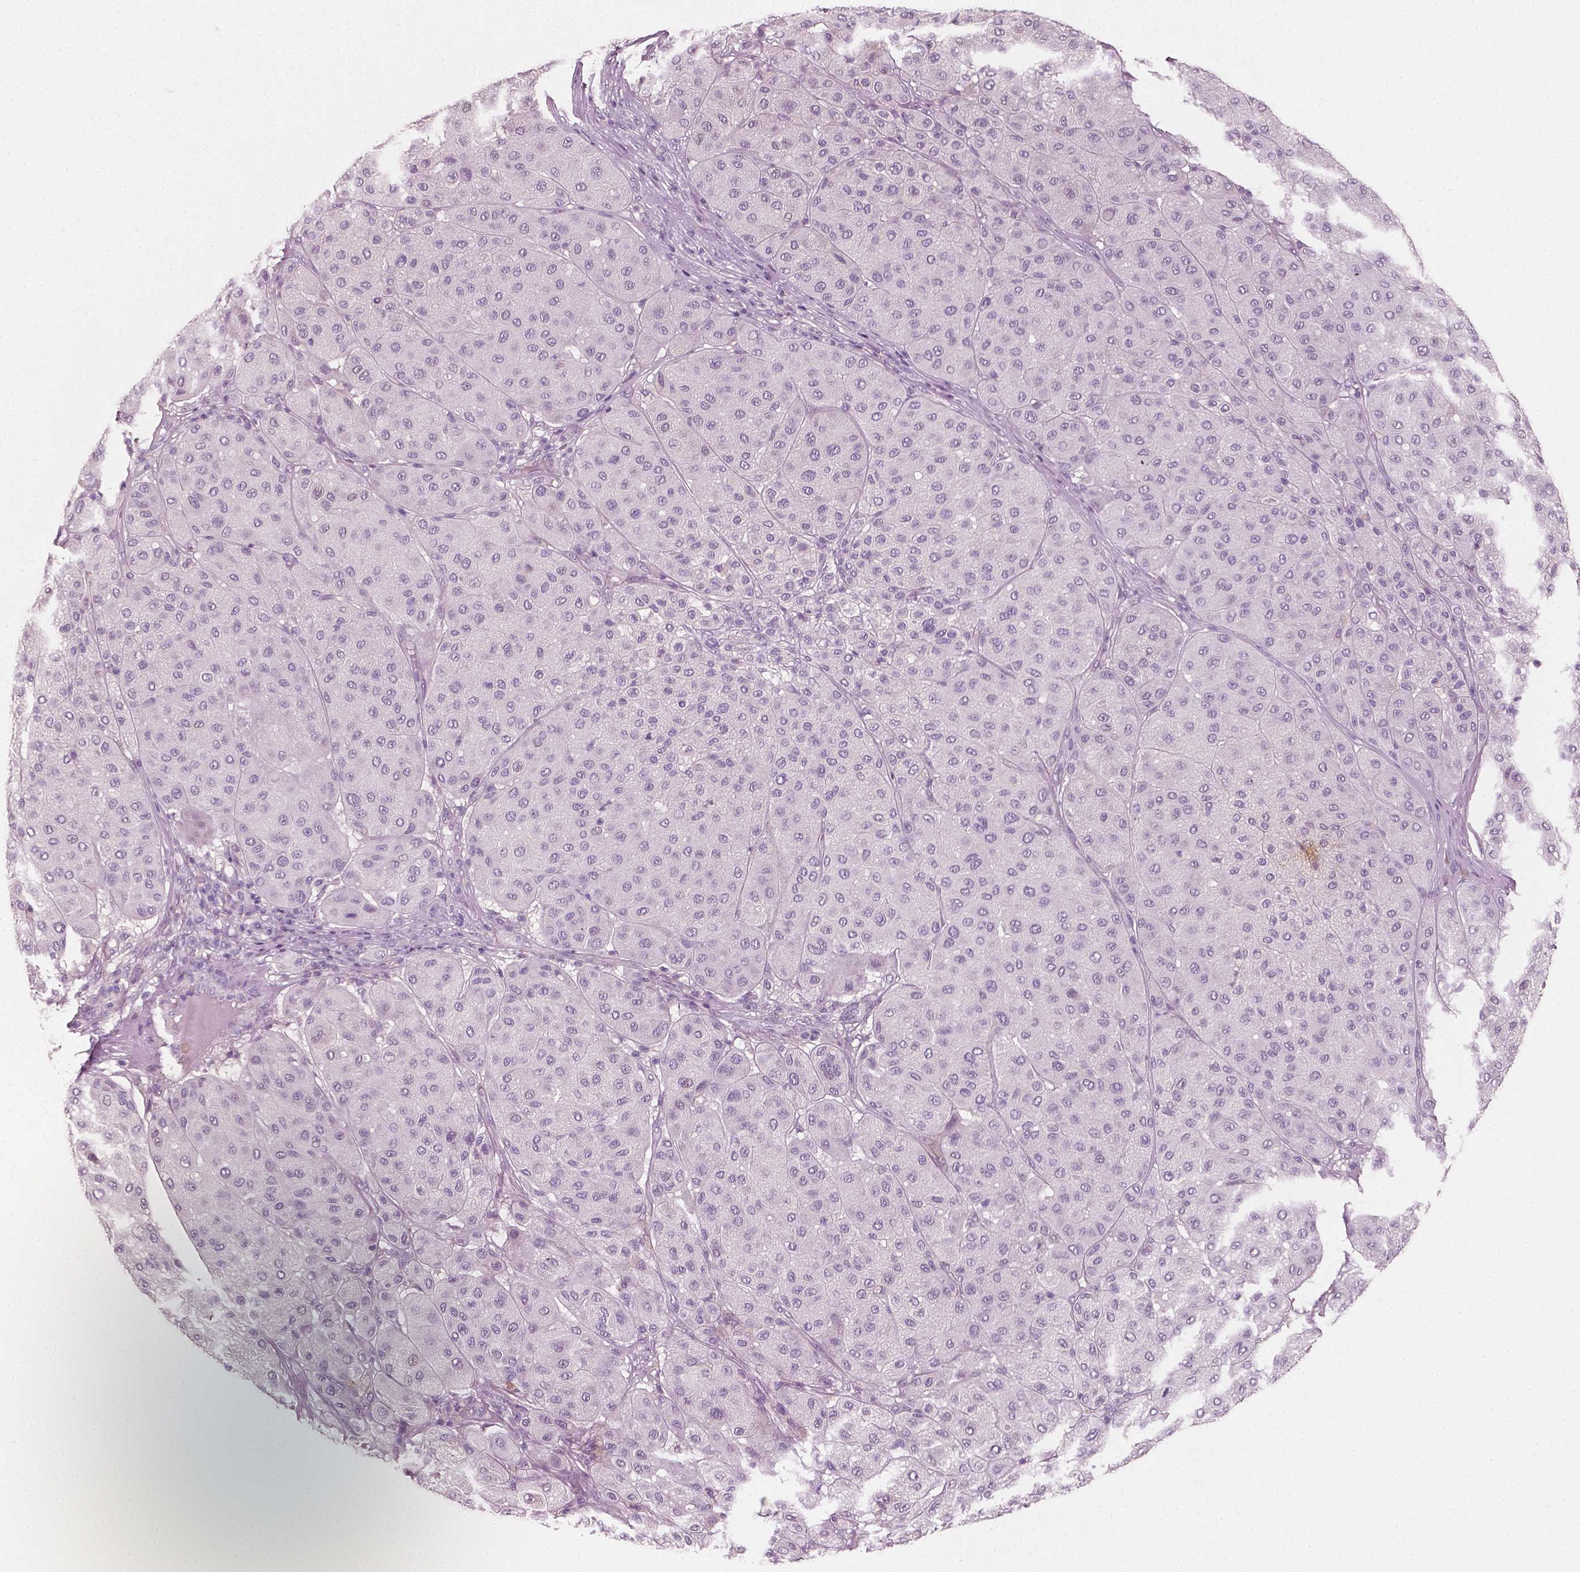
{"staining": {"intensity": "negative", "quantity": "none", "location": "none"}, "tissue": "melanoma", "cell_type": "Tumor cells", "image_type": "cancer", "snomed": [{"axis": "morphology", "description": "Malignant melanoma, Metastatic site"}, {"axis": "topography", "description": "Smooth muscle"}], "caption": "Immunohistochemical staining of malignant melanoma (metastatic site) demonstrates no significant expression in tumor cells. Brightfield microscopy of IHC stained with DAB (3,3'-diaminobenzidine) (brown) and hematoxylin (blue), captured at high magnification.", "gene": "PLA2R1", "patient": {"sex": "male", "age": 41}}